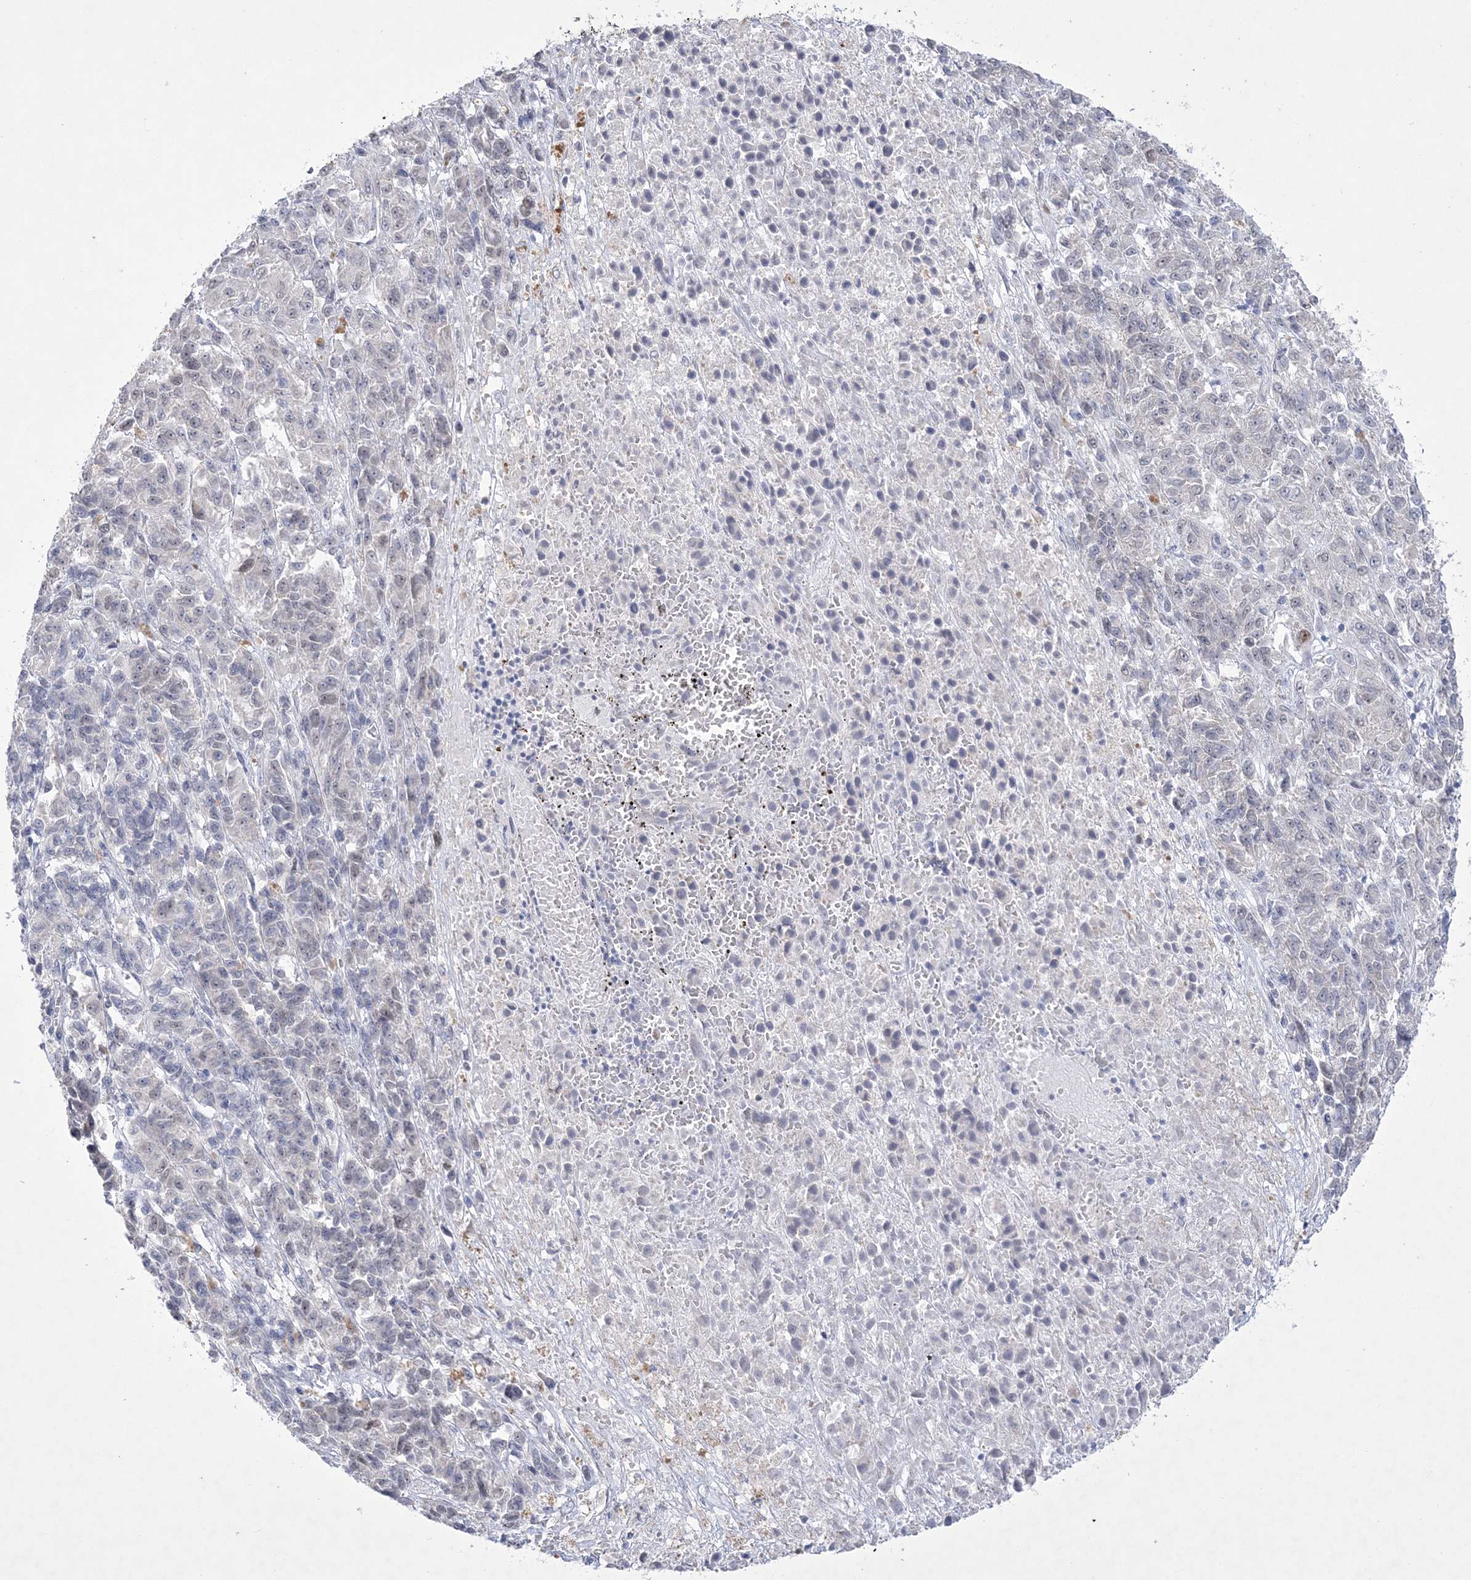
{"staining": {"intensity": "negative", "quantity": "none", "location": "none"}, "tissue": "melanoma", "cell_type": "Tumor cells", "image_type": "cancer", "snomed": [{"axis": "morphology", "description": "Malignant melanoma, Metastatic site"}, {"axis": "topography", "description": "Lung"}], "caption": "High power microscopy histopathology image of an immunohistochemistry photomicrograph of melanoma, revealing no significant staining in tumor cells.", "gene": "WDR27", "patient": {"sex": "male", "age": 64}}